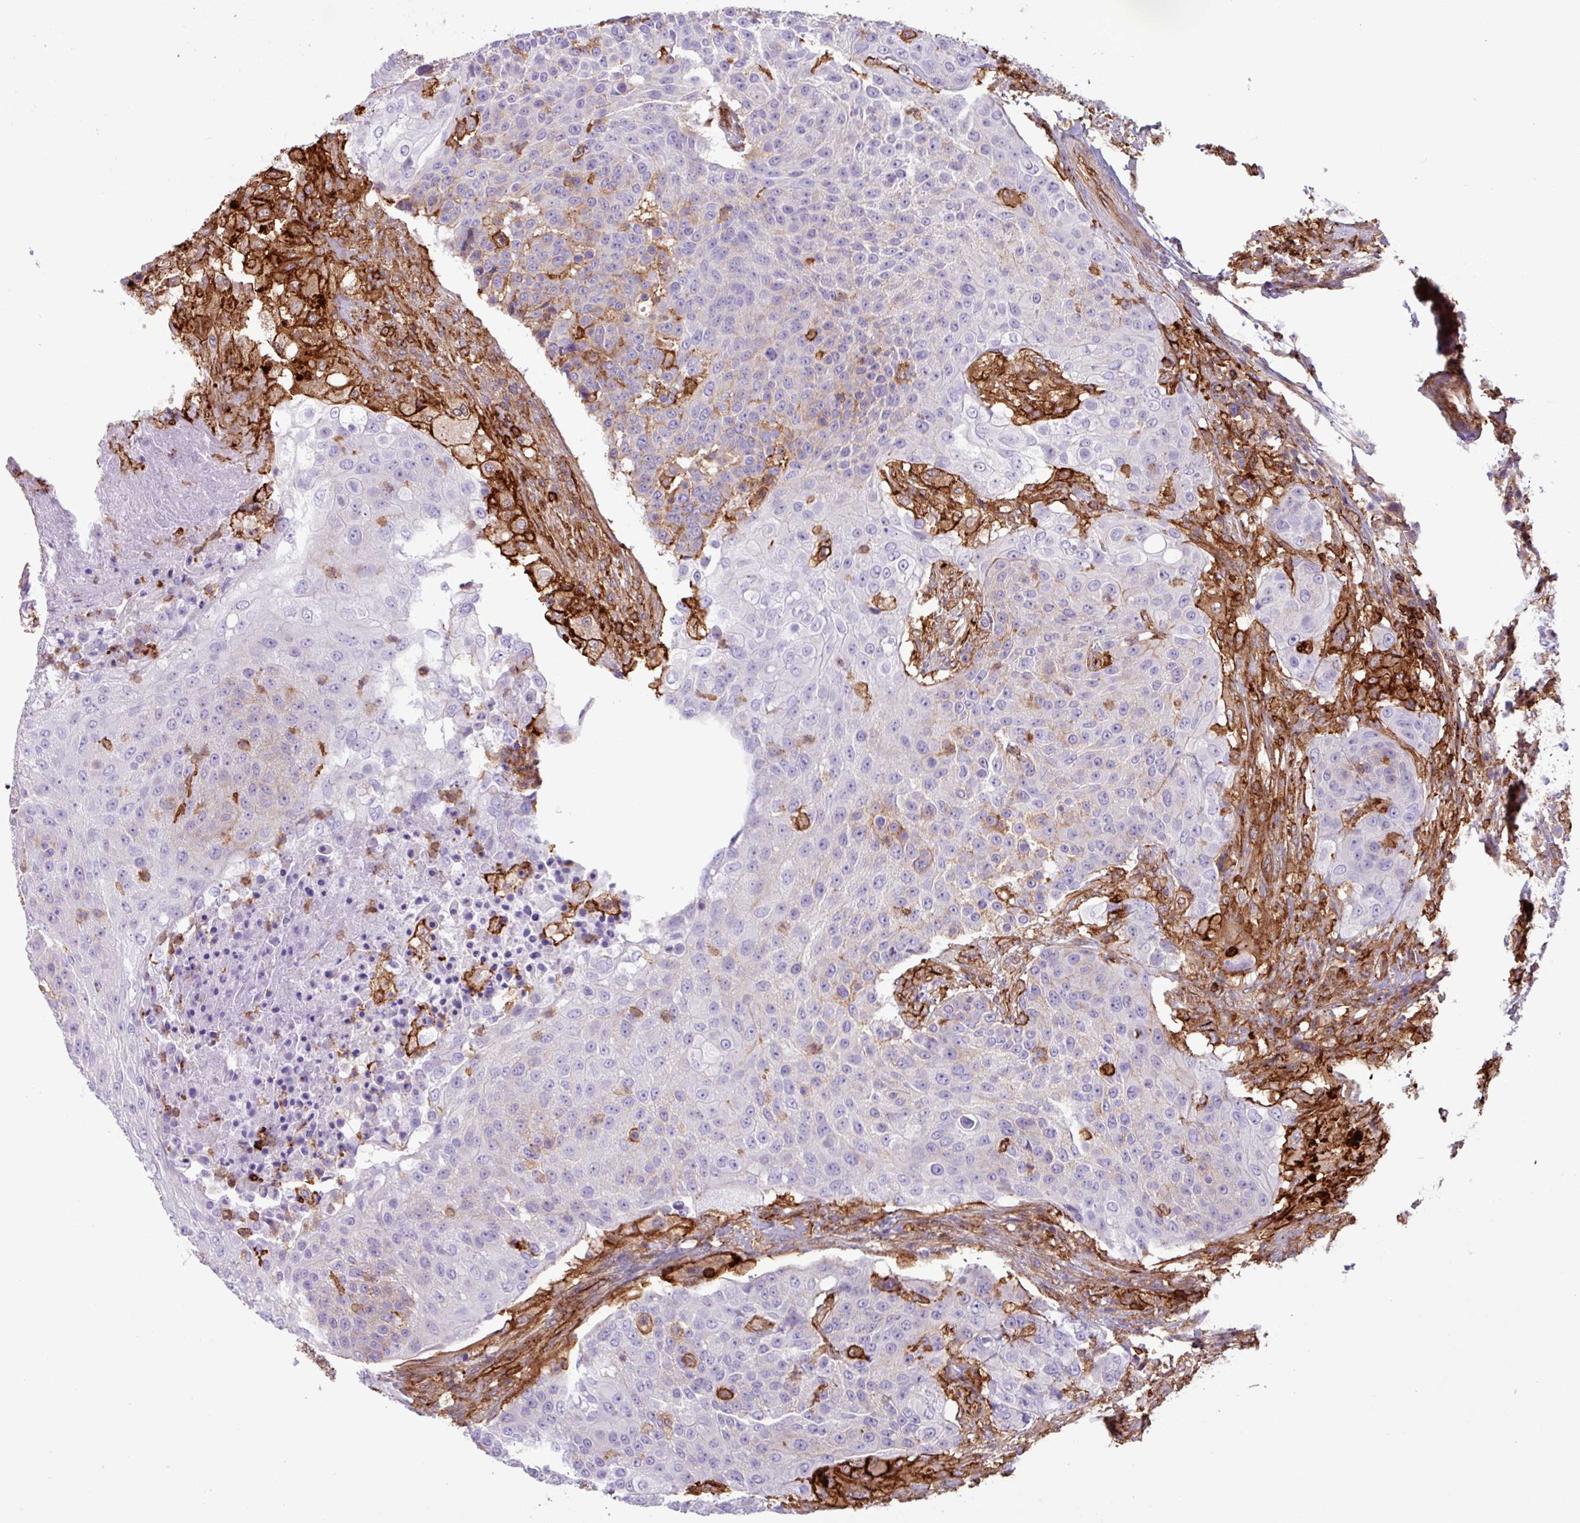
{"staining": {"intensity": "negative", "quantity": "none", "location": "none"}, "tissue": "urothelial cancer", "cell_type": "Tumor cells", "image_type": "cancer", "snomed": [{"axis": "morphology", "description": "Urothelial carcinoma, High grade"}, {"axis": "topography", "description": "Urinary bladder"}], "caption": "High magnification brightfield microscopy of high-grade urothelial carcinoma stained with DAB (3,3'-diaminobenzidine) (brown) and counterstained with hematoxylin (blue): tumor cells show no significant staining.", "gene": "PPP1R18", "patient": {"sex": "female", "age": 63}}